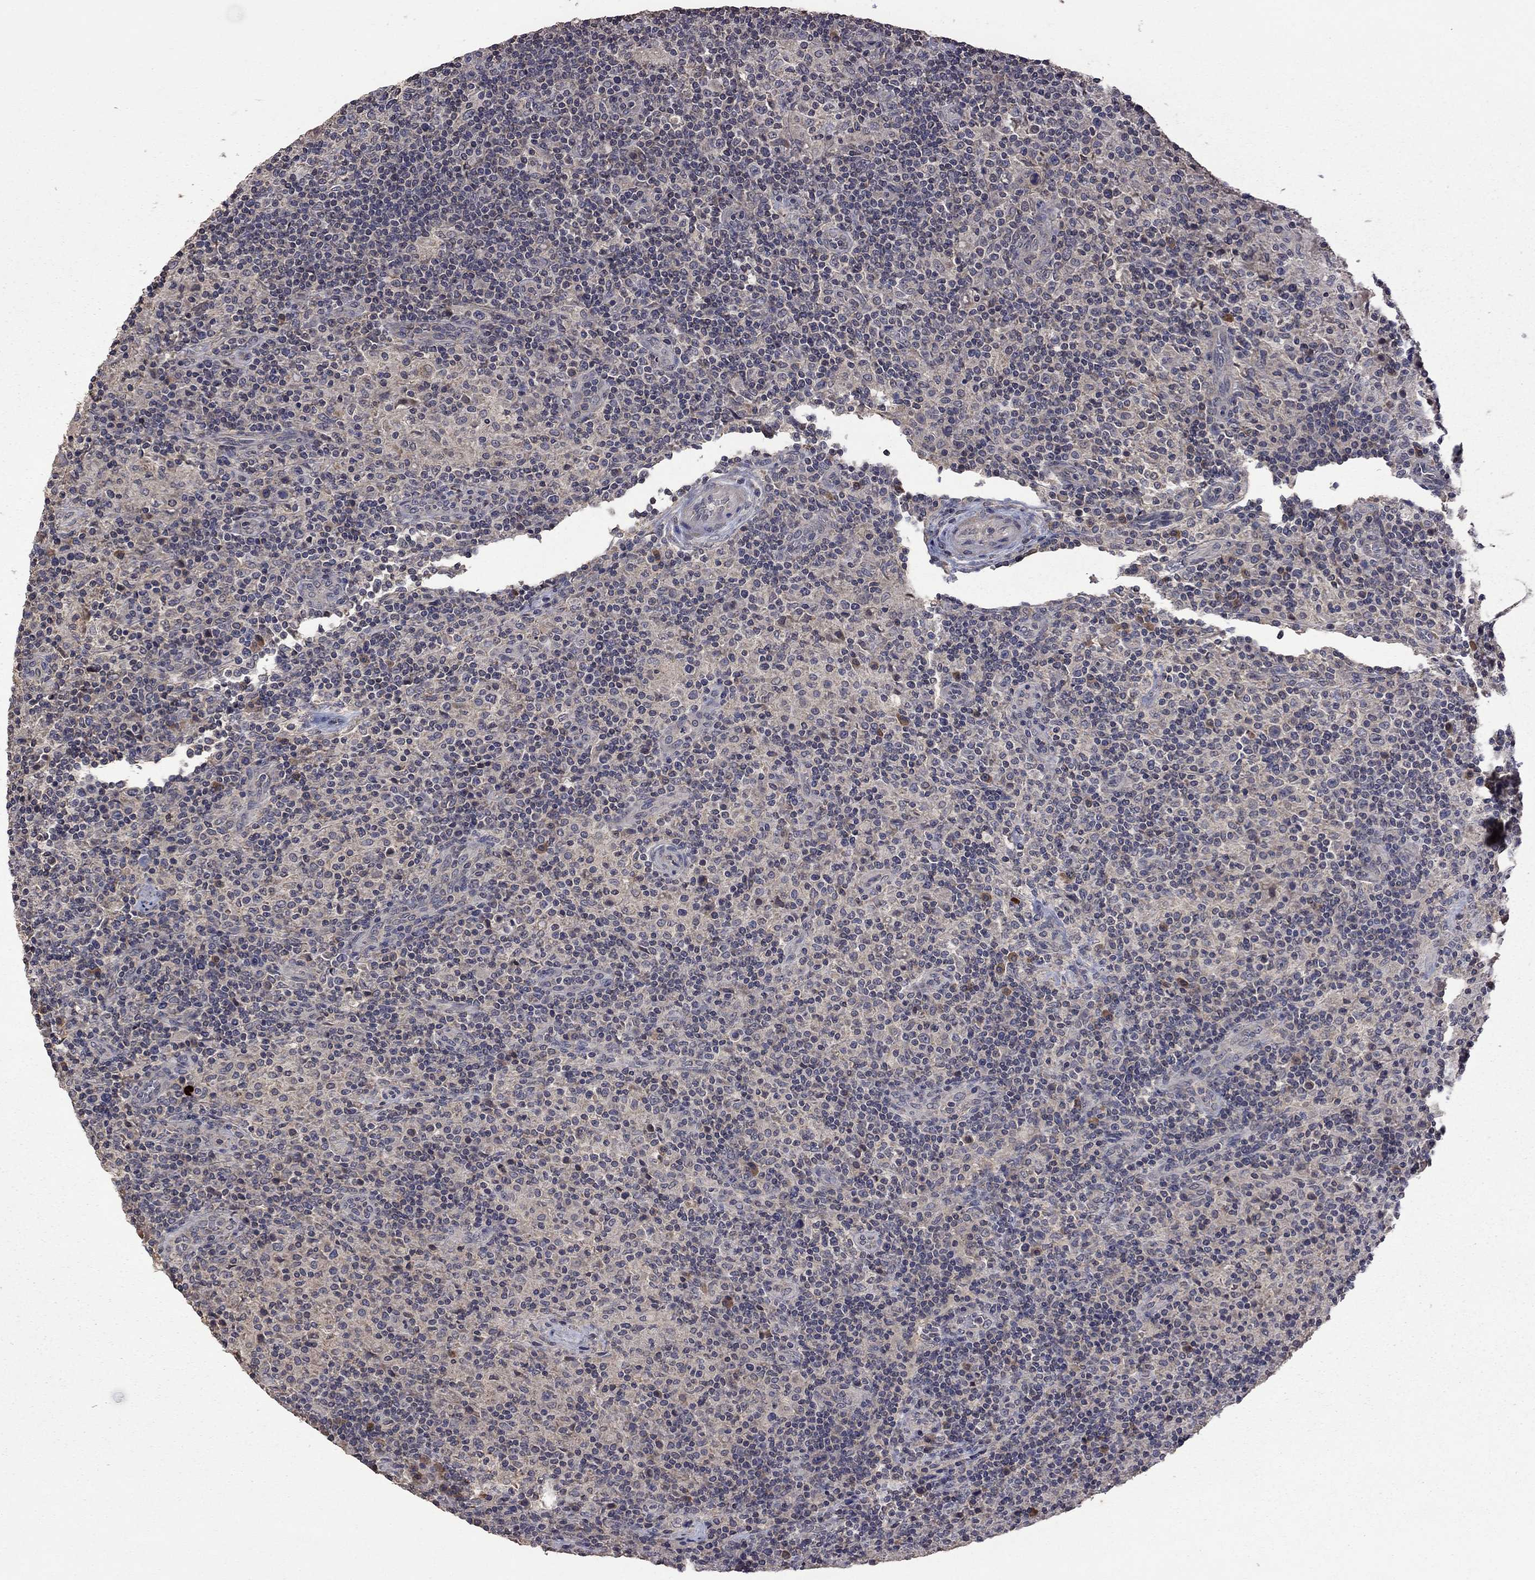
{"staining": {"intensity": "negative", "quantity": "none", "location": "none"}, "tissue": "lymphoma", "cell_type": "Tumor cells", "image_type": "cancer", "snomed": [{"axis": "morphology", "description": "Hodgkin's disease, NOS"}, {"axis": "topography", "description": "Lymph node"}], "caption": "Tumor cells show no significant positivity in lymphoma.", "gene": "TSNARE1", "patient": {"sex": "male", "age": 70}}